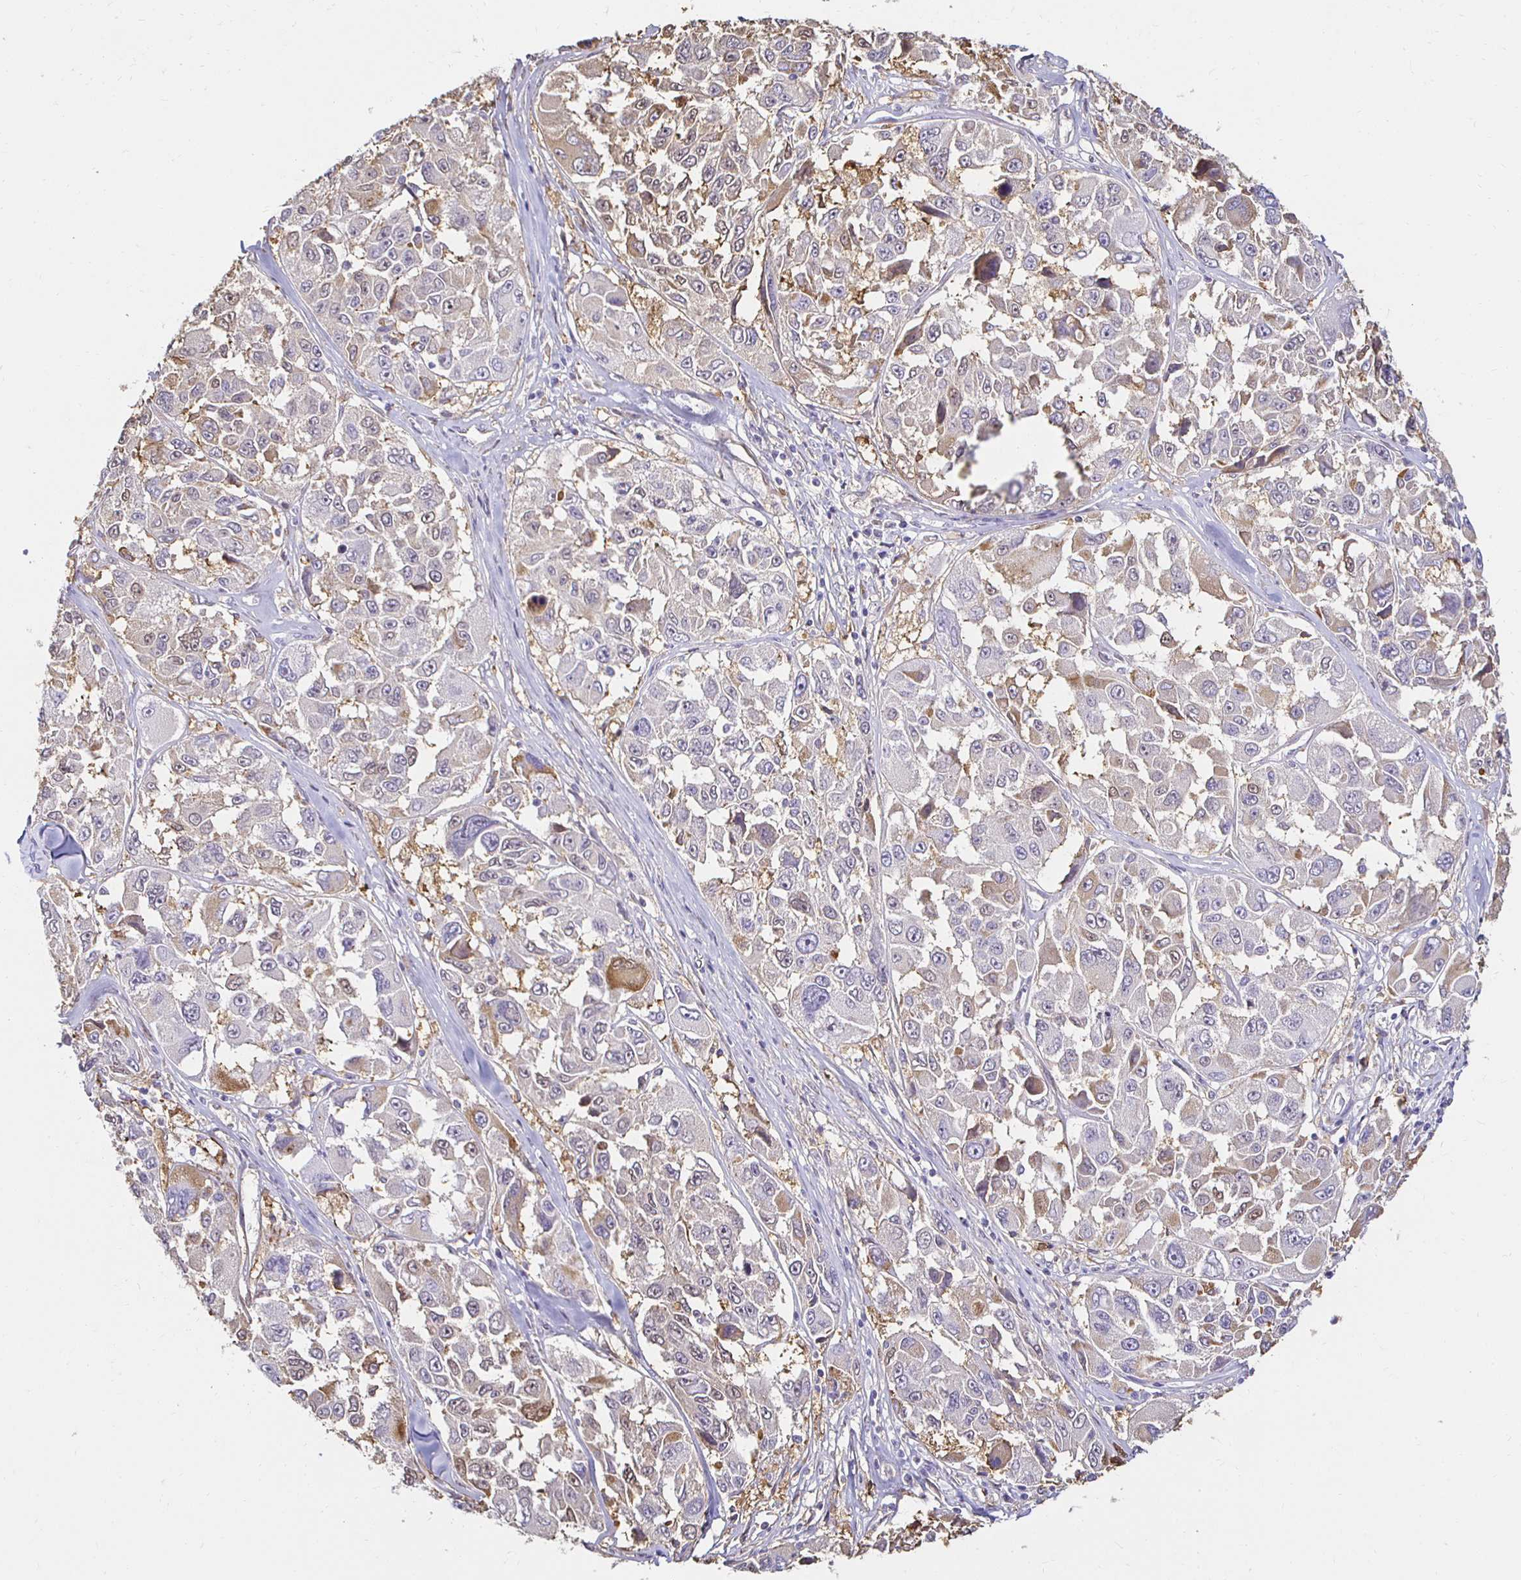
{"staining": {"intensity": "negative", "quantity": "none", "location": "none"}, "tissue": "melanoma", "cell_type": "Tumor cells", "image_type": "cancer", "snomed": [{"axis": "morphology", "description": "Malignant melanoma, NOS"}, {"axis": "topography", "description": "Skin"}], "caption": "Histopathology image shows no significant protein expression in tumor cells of malignant melanoma.", "gene": "TAS1R3", "patient": {"sex": "female", "age": 66}}